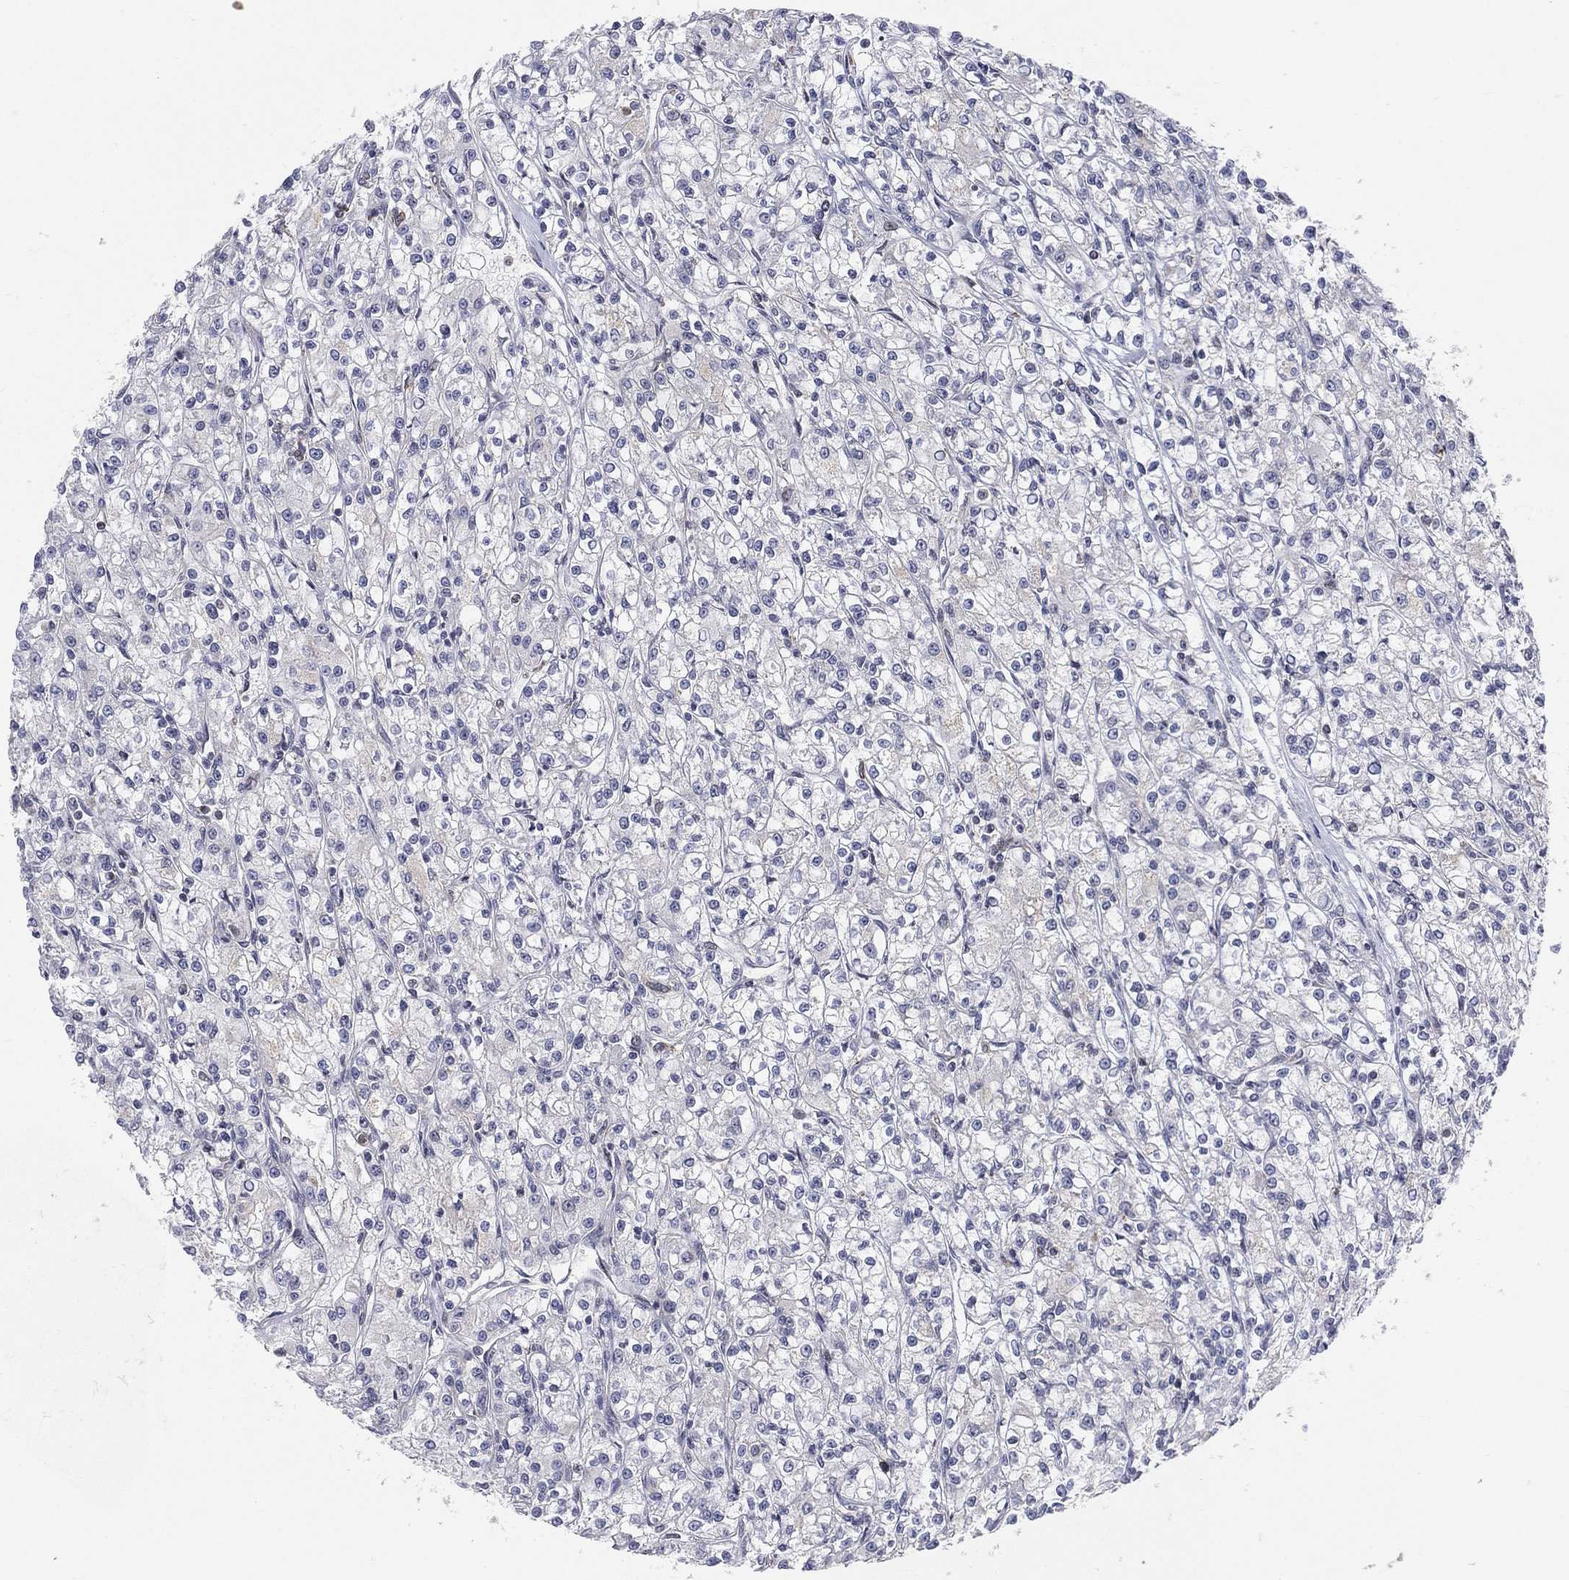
{"staining": {"intensity": "negative", "quantity": "none", "location": "none"}, "tissue": "renal cancer", "cell_type": "Tumor cells", "image_type": "cancer", "snomed": [{"axis": "morphology", "description": "Adenocarcinoma, NOS"}, {"axis": "topography", "description": "Kidney"}], "caption": "An image of adenocarcinoma (renal) stained for a protein demonstrates no brown staining in tumor cells.", "gene": "TMTC4", "patient": {"sex": "female", "age": 59}}